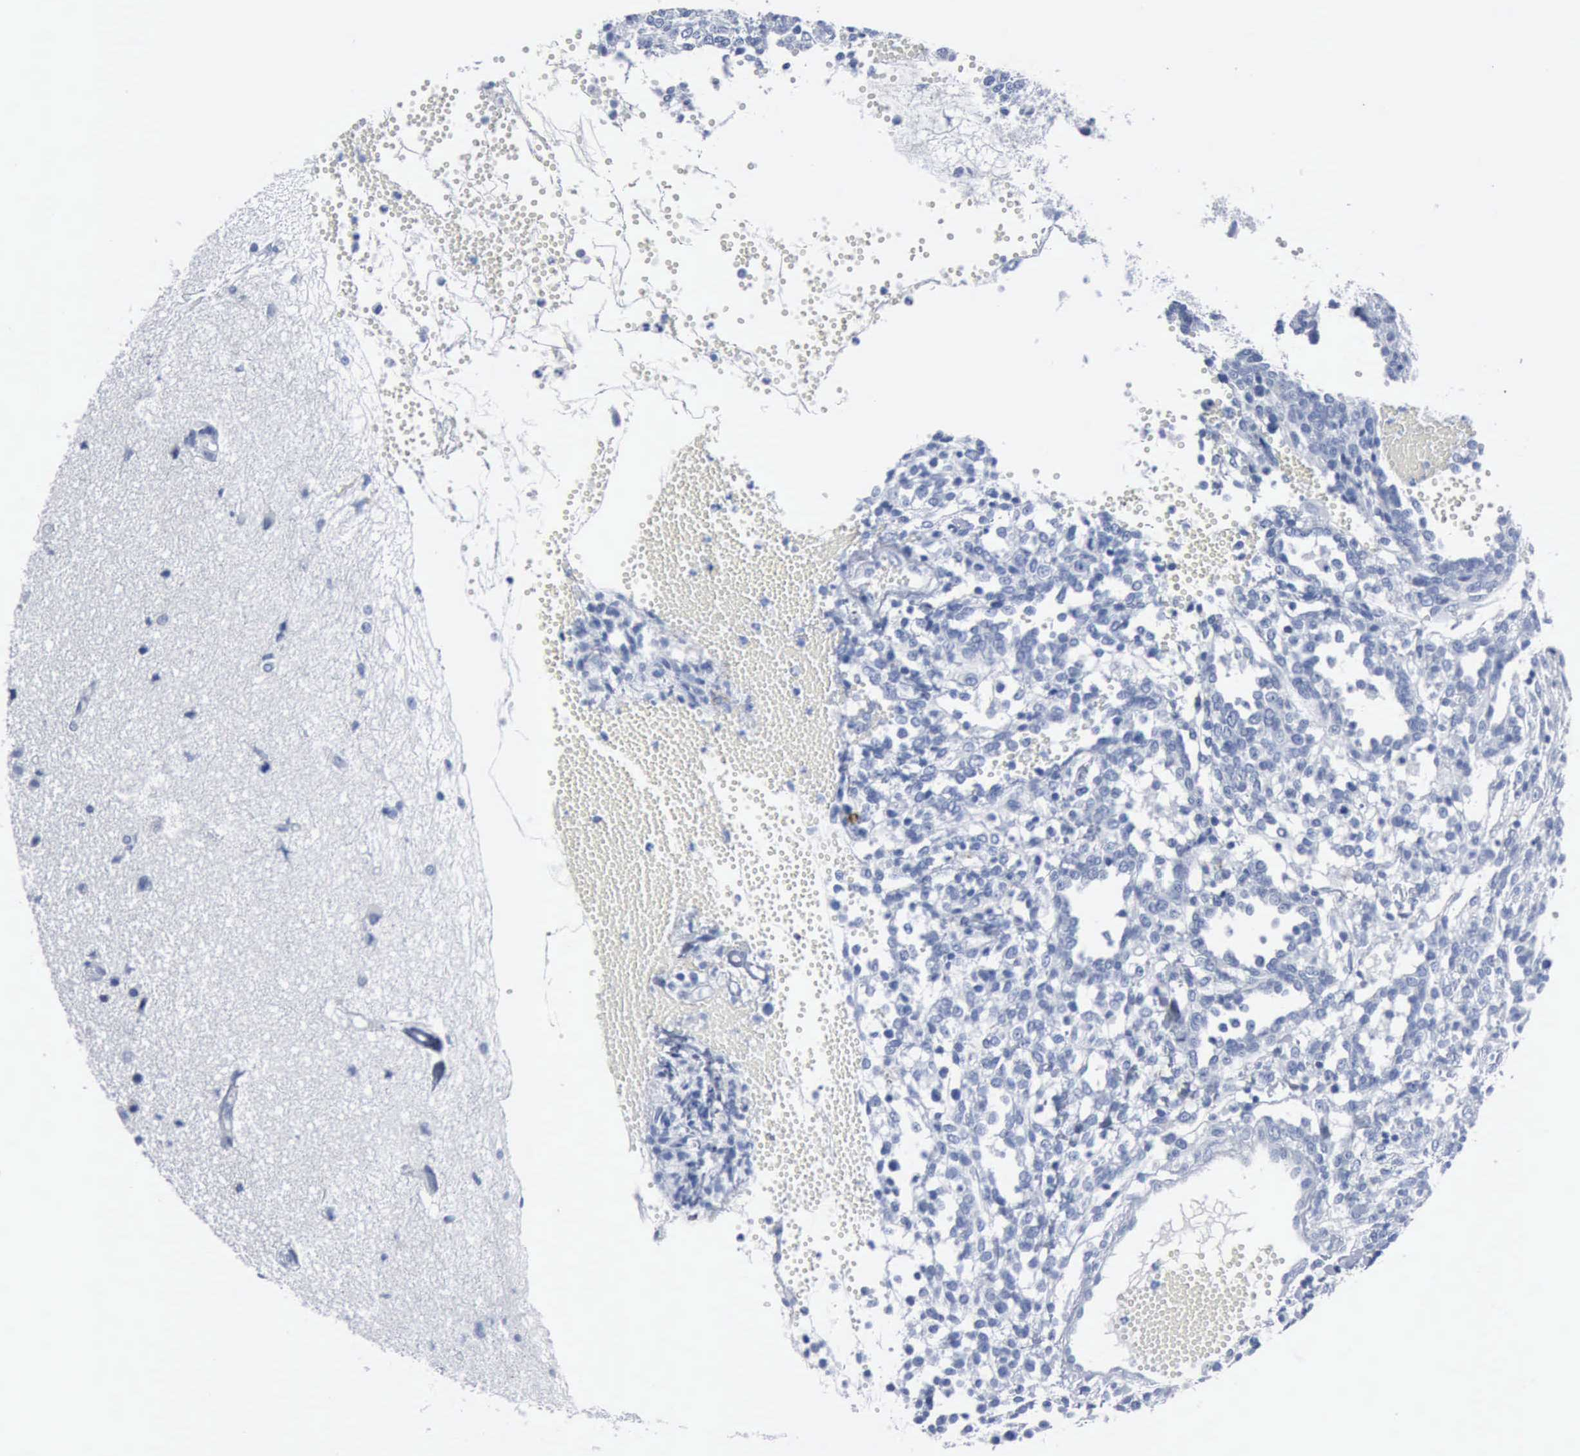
{"staining": {"intensity": "negative", "quantity": "none", "location": "none"}, "tissue": "glioma", "cell_type": "Tumor cells", "image_type": "cancer", "snomed": [{"axis": "morphology", "description": "Glioma, malignant, High grade"}, {"axis": "topography", "description": "Brain"}], "caption": "Immunohistochemistry micrograph of neoplastic tissue: glioma stained with DAB (3,3'-diaminobenzidine) exhibits no significant protein expression in tumor cells.", "gene": "DMD", "patient": {"sex": "male", "age": 66}}